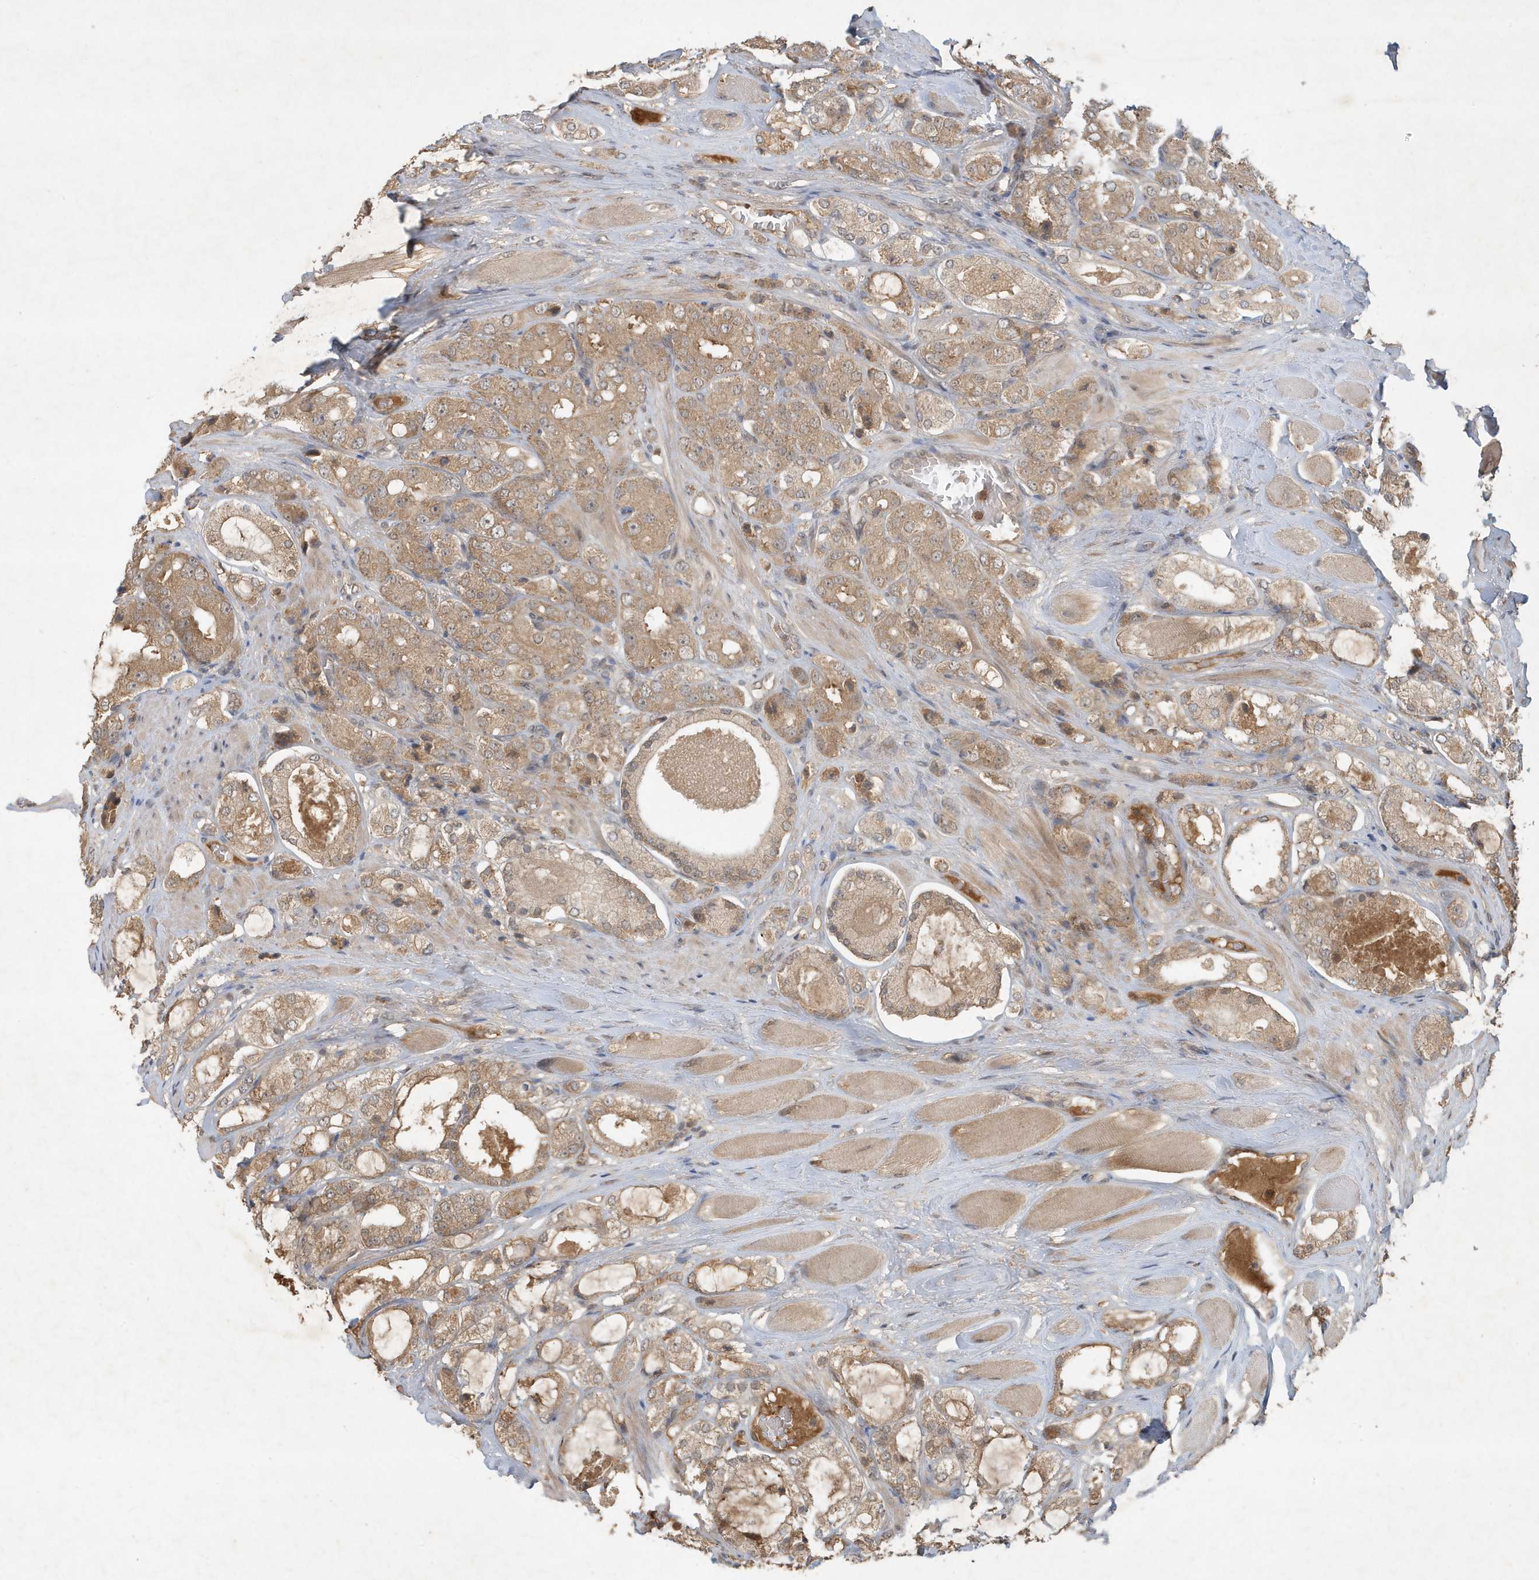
{"staining": {"intensity": "weak", "quantity": "25%-75%", "location": "cytoplasmic/membranous"}, "tissue": "prostate cancer", "cell_type": "Tumor cells", "image_type": "cancer", "snomed": [{"axis": "morphology", "description": "Adenocarcinoma, High grade"}, {"axis": "topography", "description": "Prostate"}], "caption": "A brown stain shows weak cytoplasmic/membranous positivity of a protein in human prostate cancer tumor cells.", "gene": "ABCB9", "patient": {"sex": "male", "age": 65}}